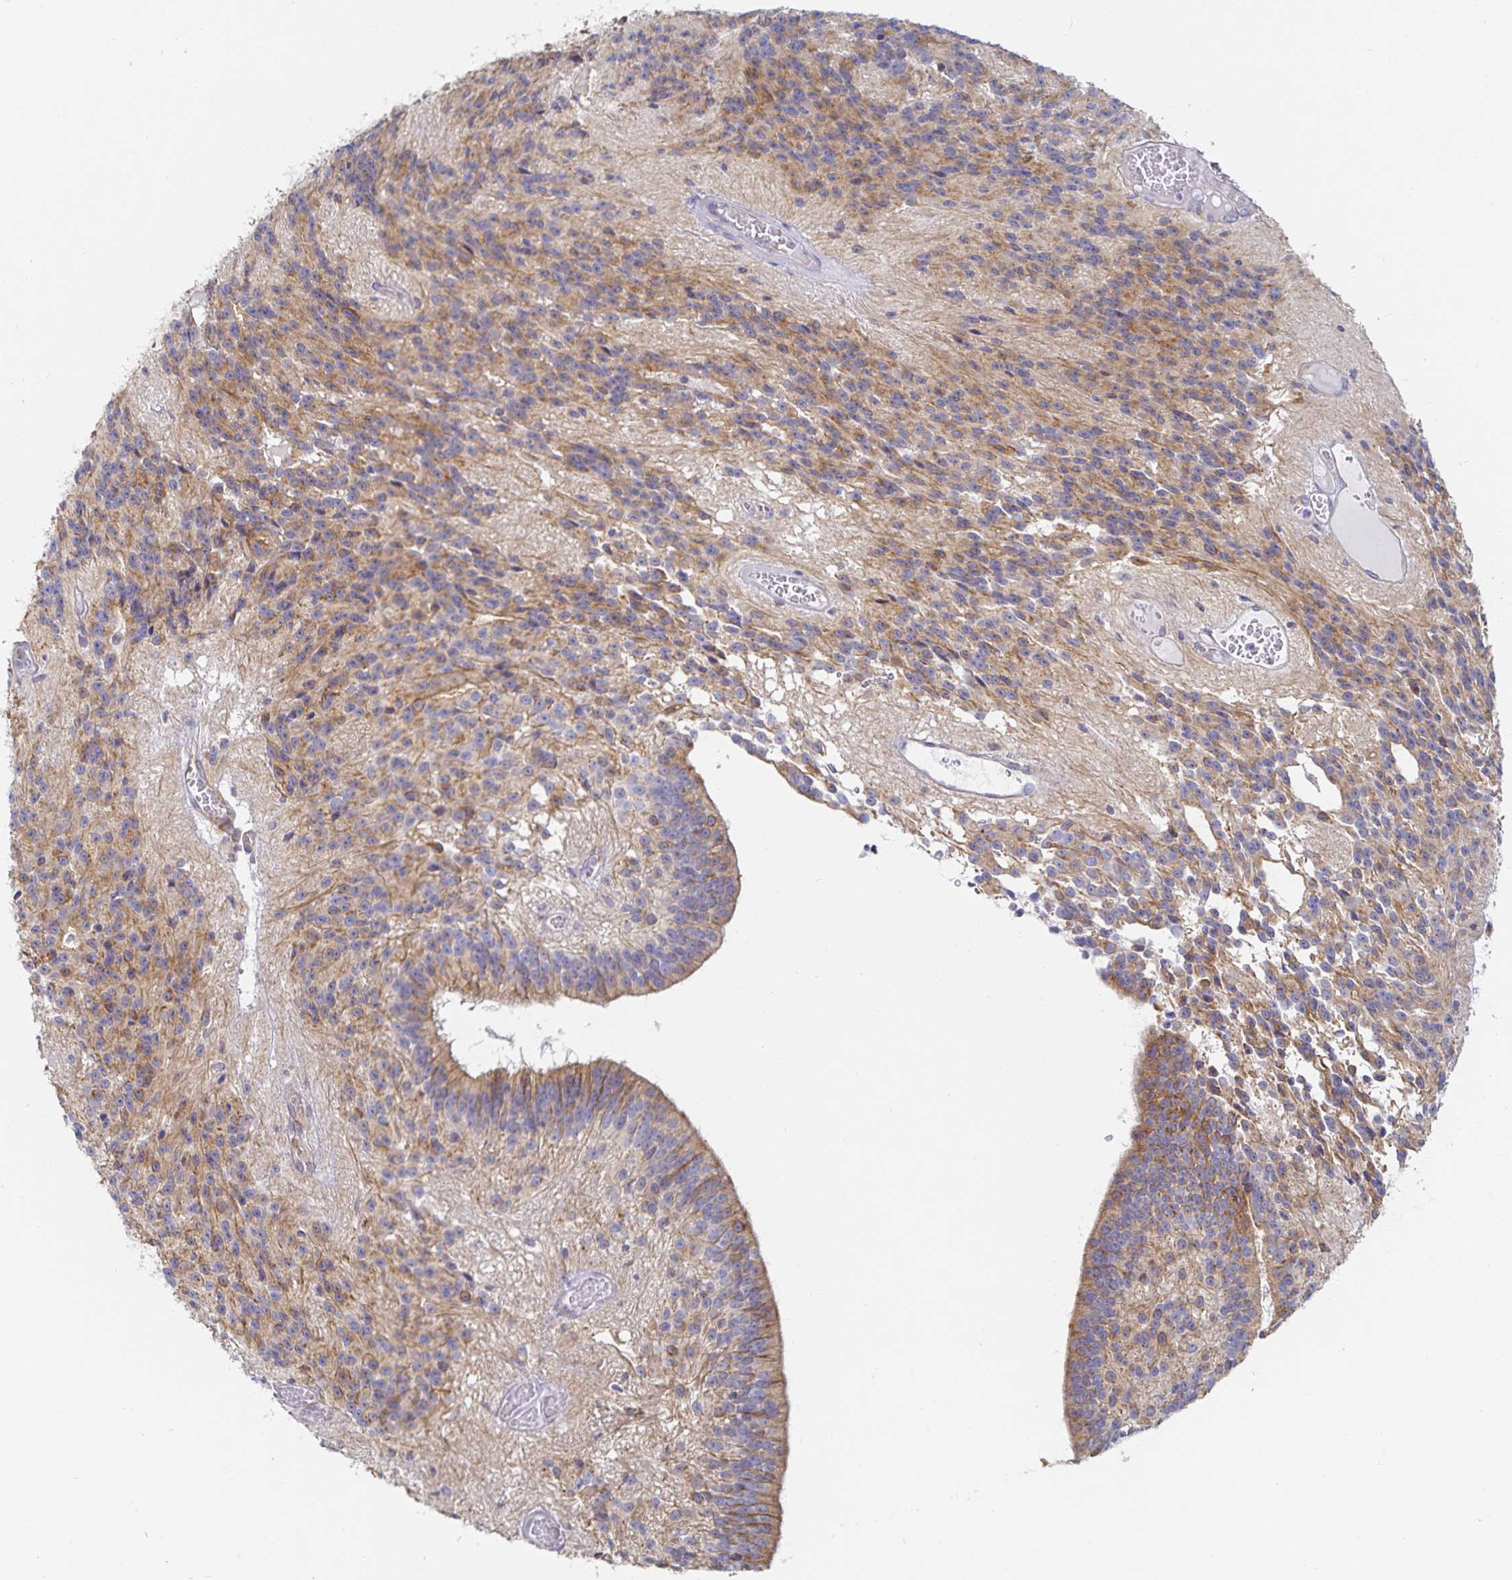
{"staining": {"intensity": "moderate", "quantity": "25%-75%", "location": "cytoplasmic/membranous"}, "tissue": "glioma", "cell_type": "Tumor cells", "image_type": "cancer", "snomed": [{"axis": "morphology", "description": "Glioma, malignant, Low grade"}, {"axis": "topography", "description": "Brain"}], "caption": "Immunohistochemistry staining of malignant glioma (low-grade), which reveals medium levels of moderate cytoplasmic/membranous expression in approximately 25%-75% of tumor cells indicating moderate cytoplasmic/membranous protein positivity. The staining was performed using DAB (brown) for protein detection and nuclei were counterstained in hematoxylin (blue).", "gene": "SFTPA1", "patient": {"sex": "male", "age": 31}}